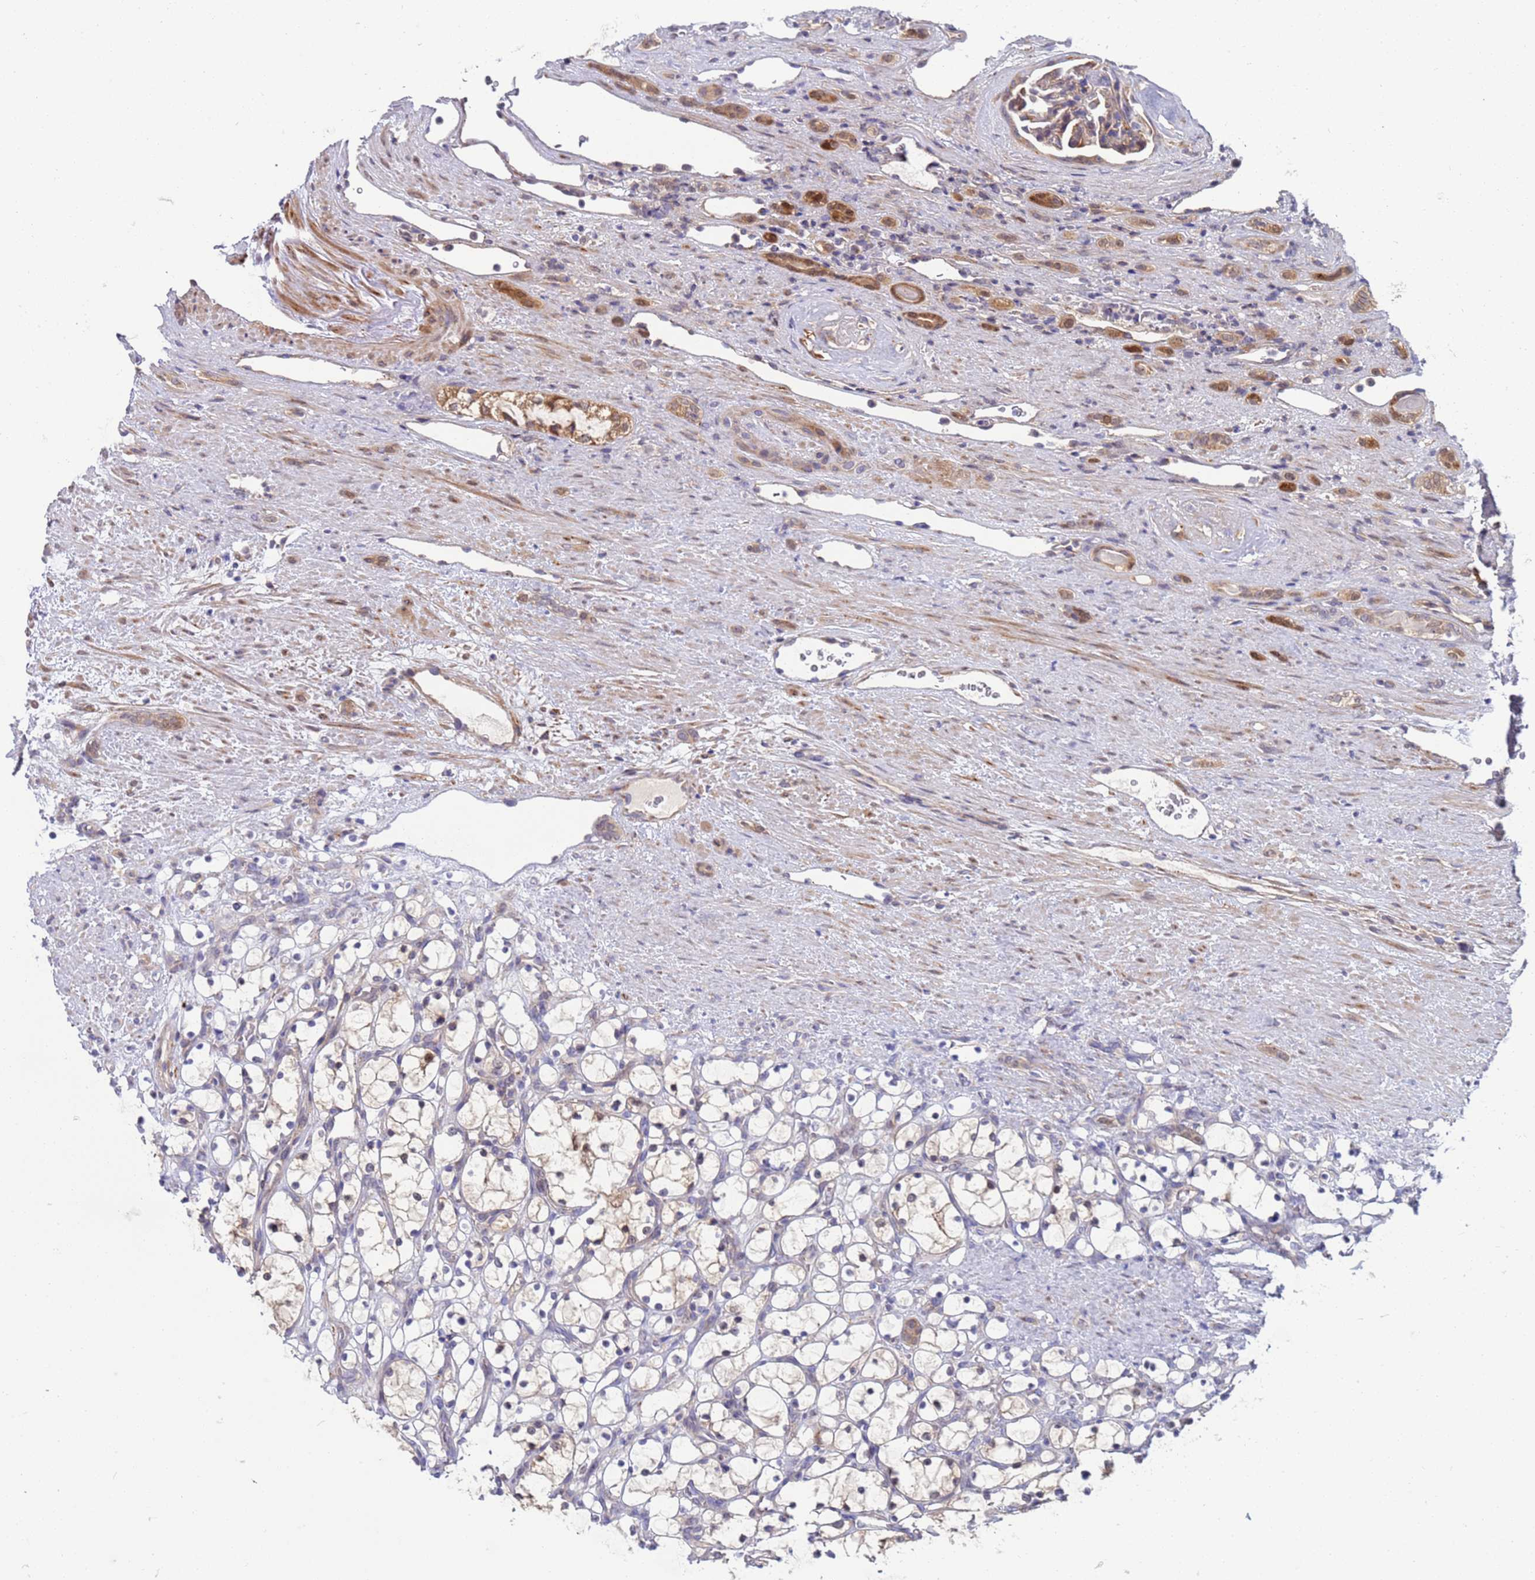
{"staining": {"intensity": "moderate", "quantity": "<25%", "location": "cytoplasmic/membranous,nuclear"}, "tissue": "renal cancer", "cell_type": "Tumor cells", "image_type": "cancer", "snomed": [{"axis": "morphology", "description": "Adenocarcinoma, NOS"}, {"axis": "topography", "description": "Kidney"}], "caption": "Immunohistochemistry (IHC) photomicrograph of neoplastic tissue: renal cancer stained using immunohistochemistry (IHC) shows low levels of moderate protein expression localized specifically in the cytoplasmic/membranous and nuclear of tumor cells, appearing as a cytoplasmic/membranous and nuclear brown color.", "gene": "ENOSF1", "patient": {"sex": "female", "age": 69}}